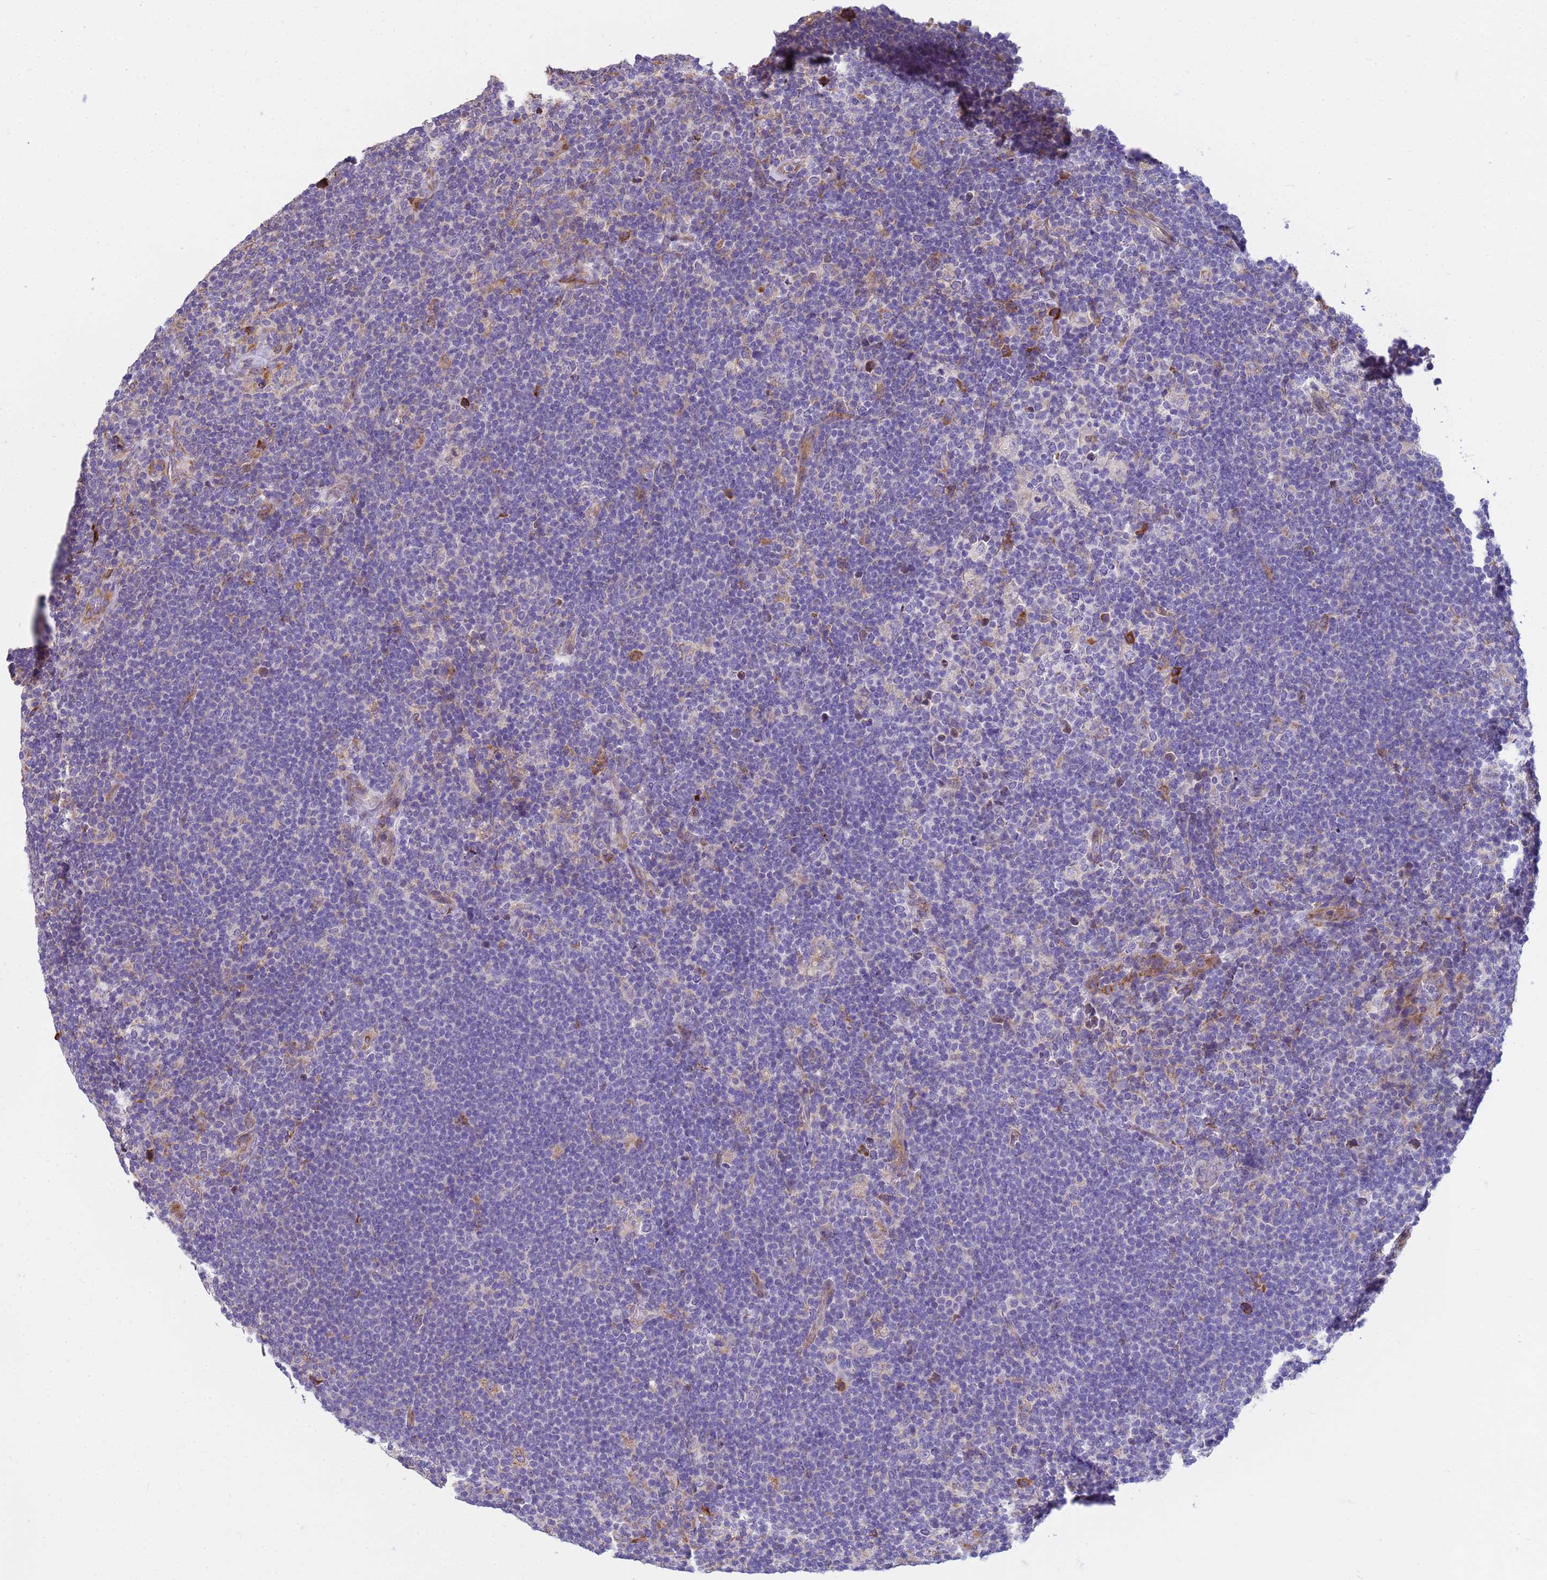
{"staining": {"intensity": "weak", "quantity": "25%-75%", "location": "cytoplasmic/membranous"}, "tissue": "lymphoma", "cell_type": "Tumor cells", "image_type": "cancer", "snomed": [{"axis": "morphology", "description": "Hodgkin's disease, NOS"}, {"axis": "topography", "description": "Lymph node"}], "caption": "Protein expression analysis of Hodgkin's disease reveals weak cytoplasmic/membranous staining in about 25%-75% of tumor cells.", "gene": "THAP5", "patient": {"sex": "female", "age": 57}}